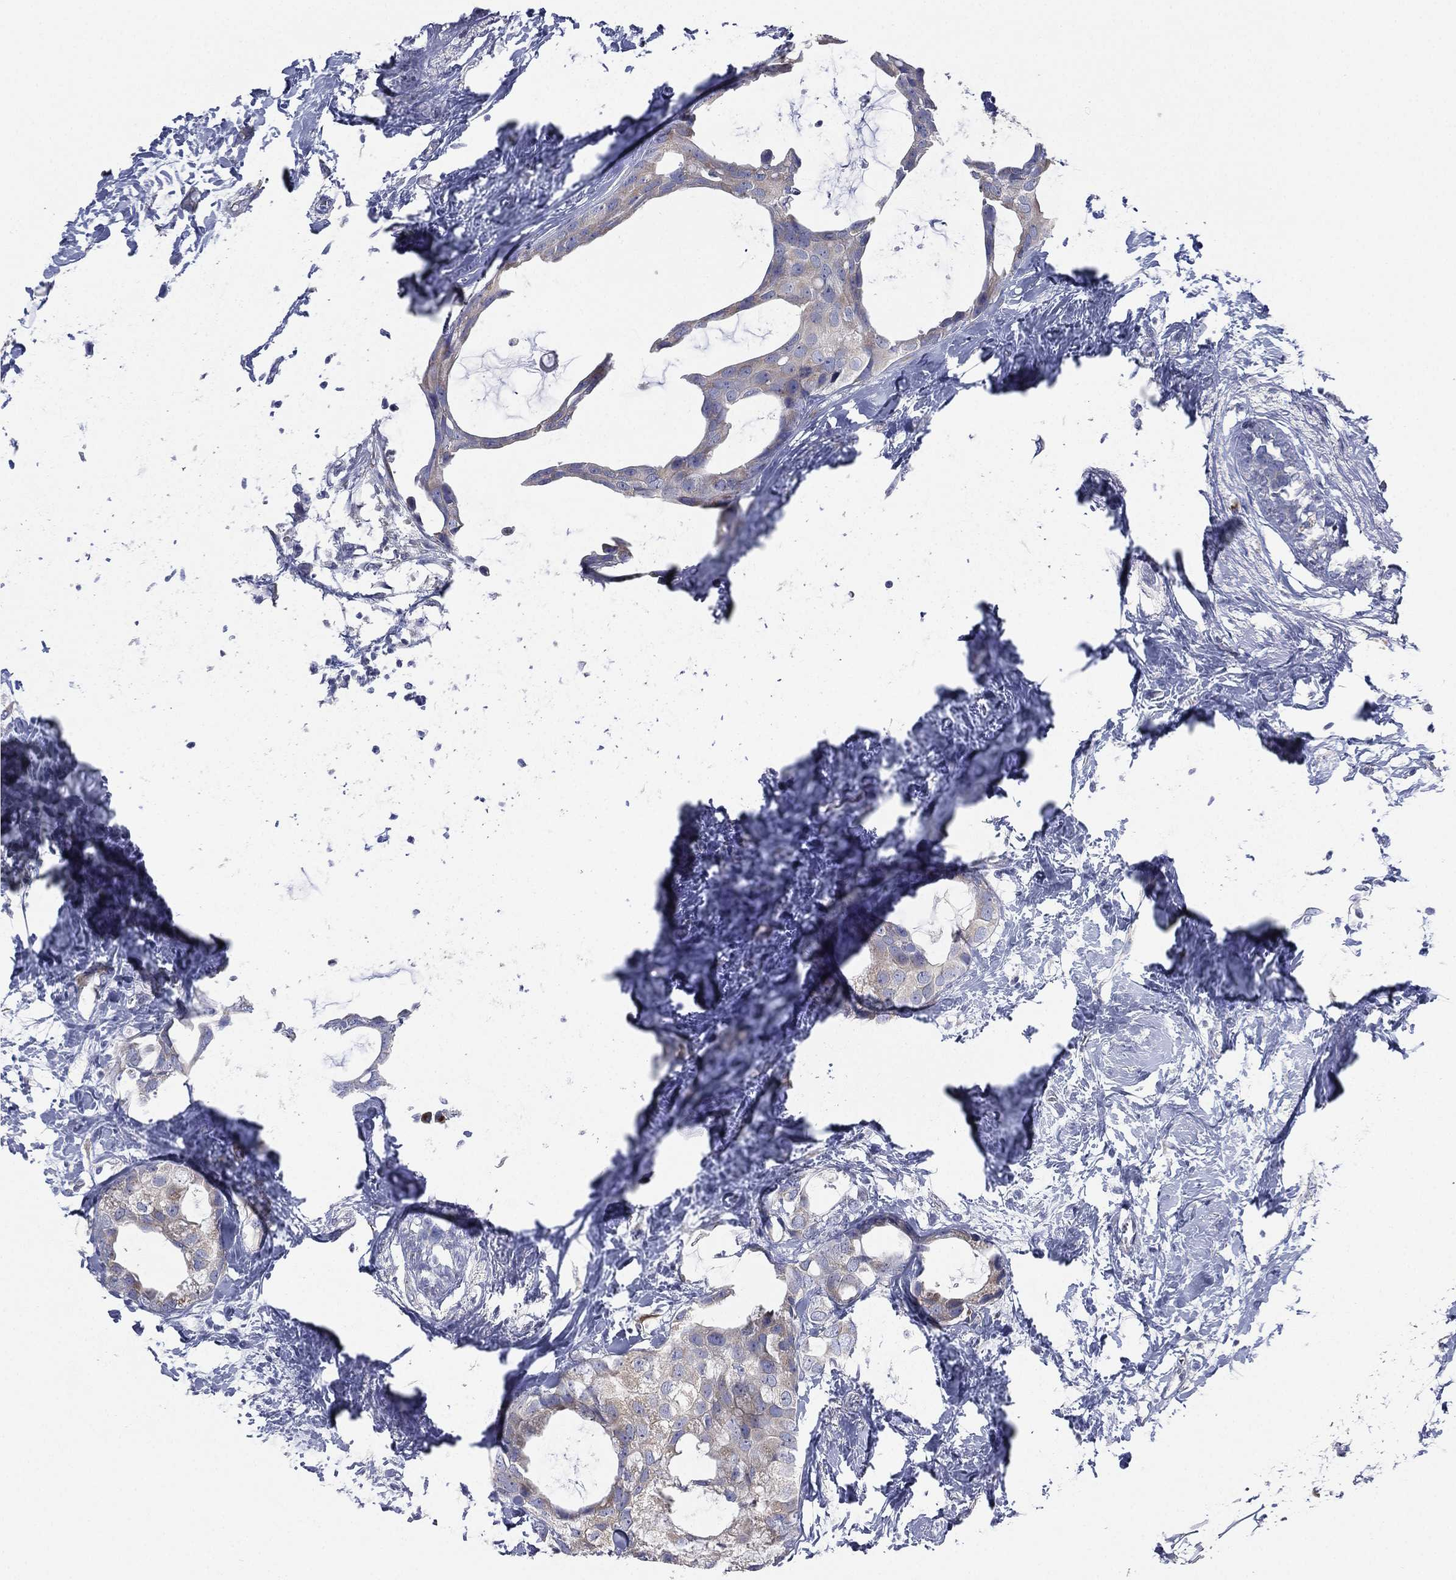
{"staining": {"intensity": "negative", "quantity": "none", "location": "none"}, "tissue": "breast cancer", "cell_type": "Tumor cells", "image_type": "cancer", "snomed": [{"axis": "morphology", "description": "Duct carcinoma"}, {"axis": "topography", "description": "Breast"}], "caption": "Tumor cells show no significant staining in breast cancer. (Brightfield microscopy of DAB immunohistochemistry (IHC) at high magnification).", "gene": "ATP8A2", "patient": {"sex": "female", "age": 45}}